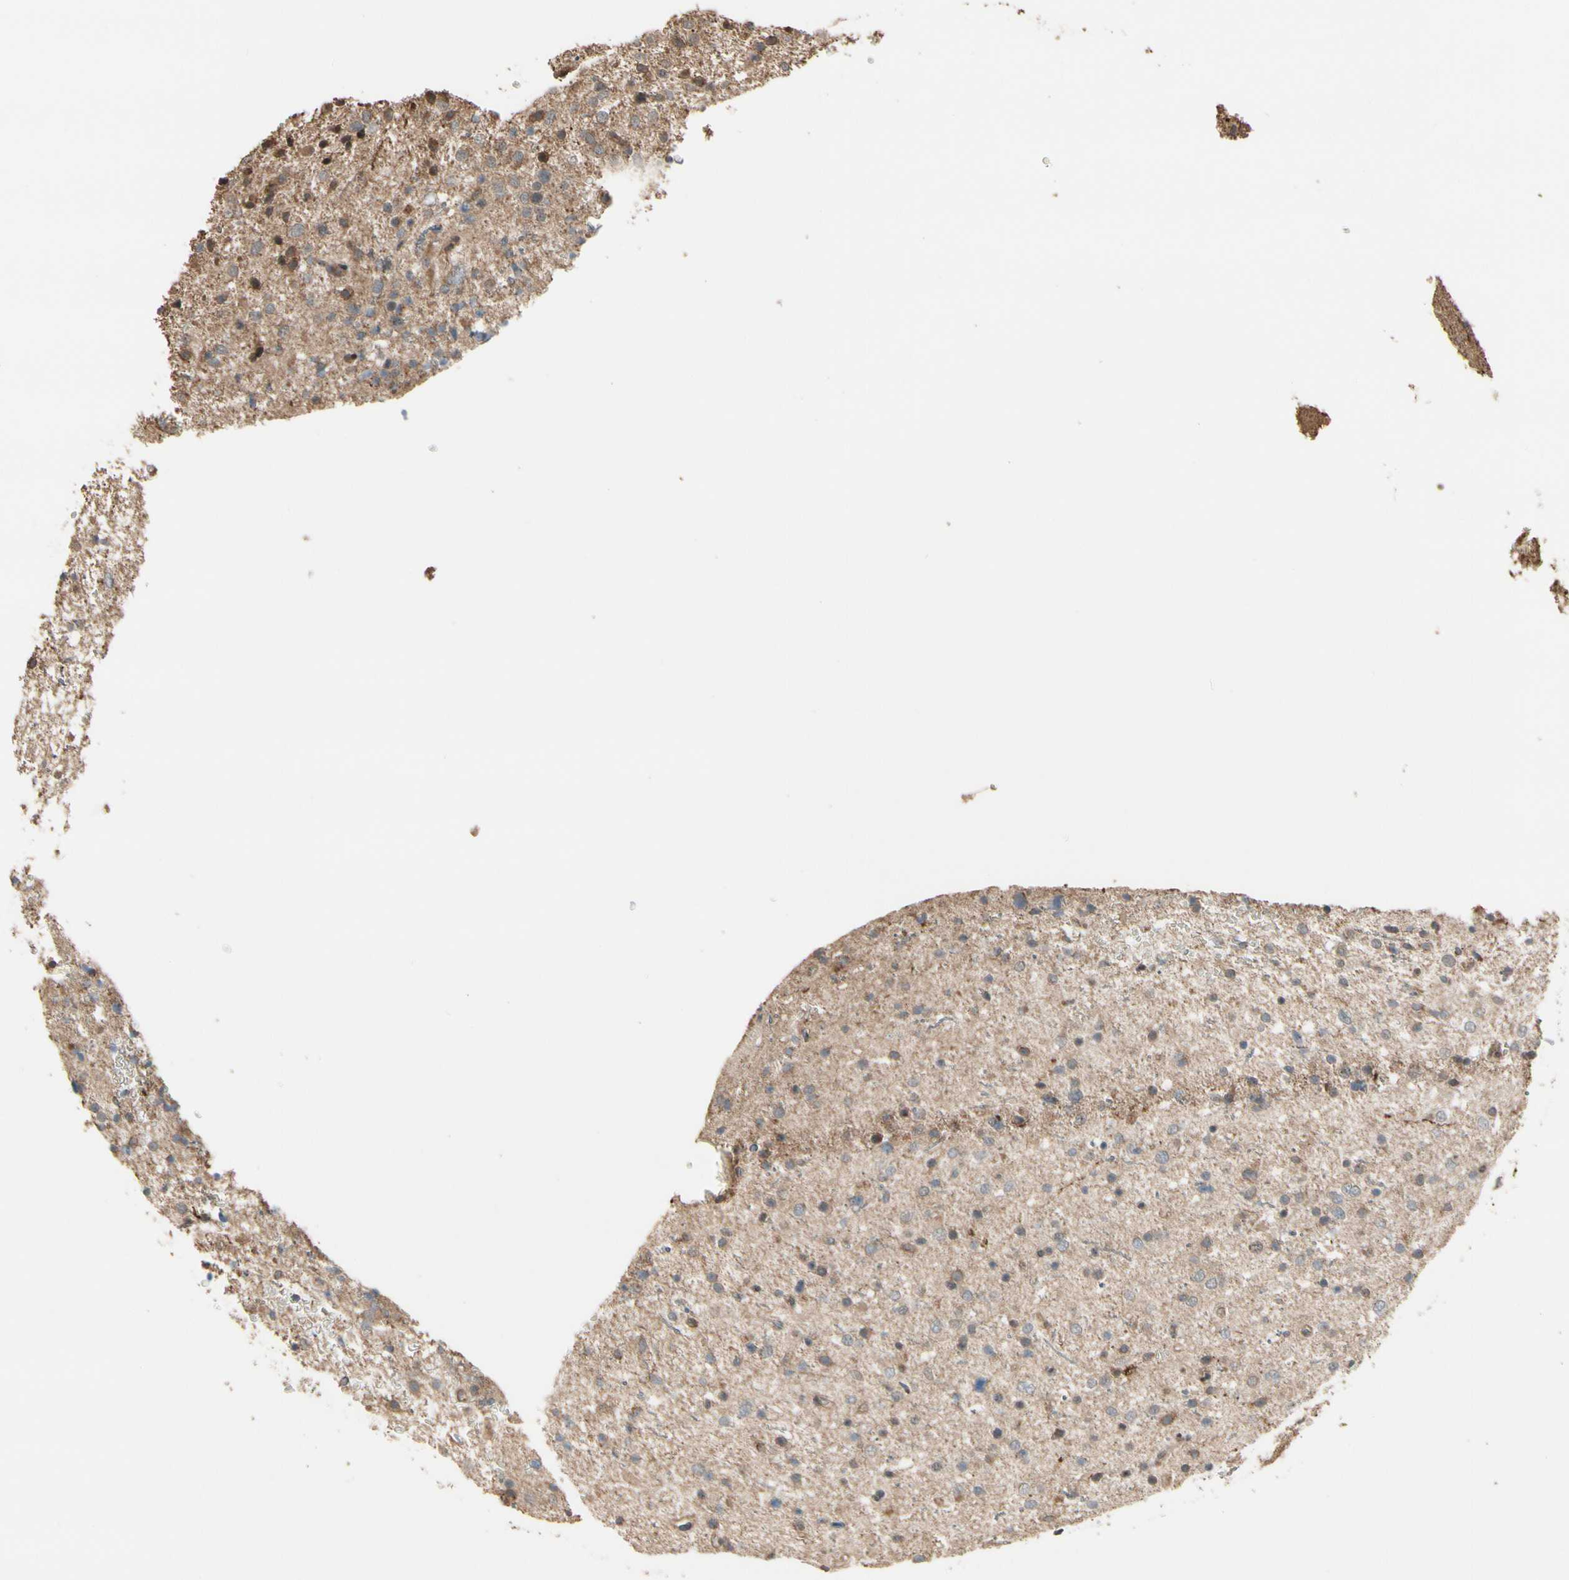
{"staining": {"intensity": "weak", "quantity": "25%-75%", "location": "cytoplasmic/membranous"}, "tissue": "glioma", "cell_type": "Tumor cells", "image_type": "cancer", "snomed": [{"axis": "morphology", "description": "Glioma, malignant, Low grade"}, {"axis": "topography", "description": "Brain"}], "caption": "An image of human glioma stained for a protein reveals weak cytoplasmic/membranous brown staining in tumor cells. (DAB (3,3'-diaminobenzidine) IHC with brightfield microscopy, high magnification).", "gene": "CSF1R", "patient": {"sex": "female", "age": 37}}